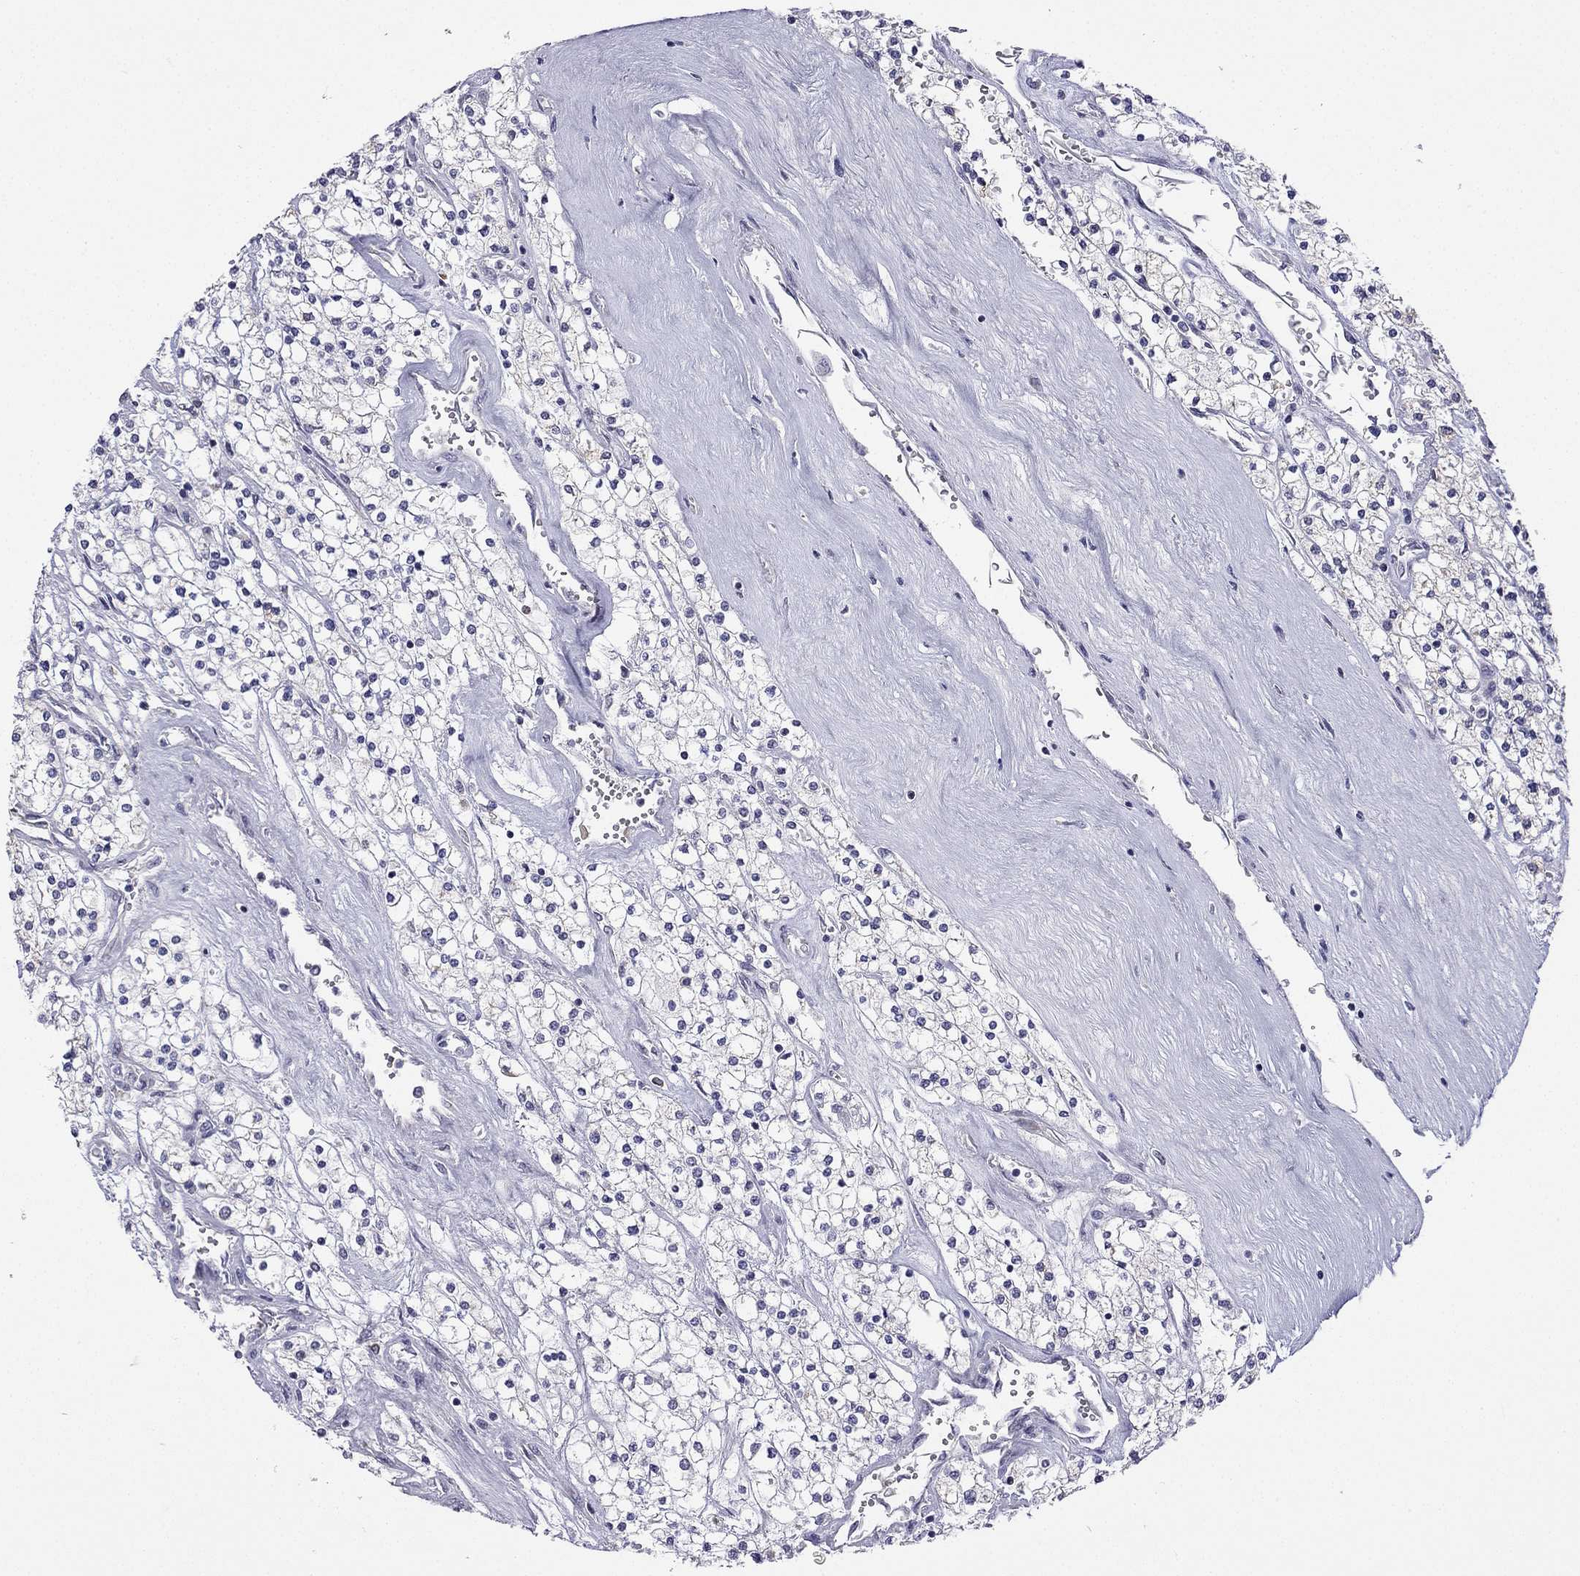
{"staining": {"intensity": "negative", "quantity": "none", "location": "none"}, "tissue": "renal cancer", "cell_type": "Tumor cells", "image_type": "cancer", "snomed": [{"axis": "morphology", "description": "Adenocarcinoma, NOS"}, {"axis": "topography", "description": "Kidney"}], "caption": "Tumor cells are negative for brown protein staining in adenocarcinoma (renal).", "gene": "C5orf49", "patient": {"sex": "male", "age": 80}}